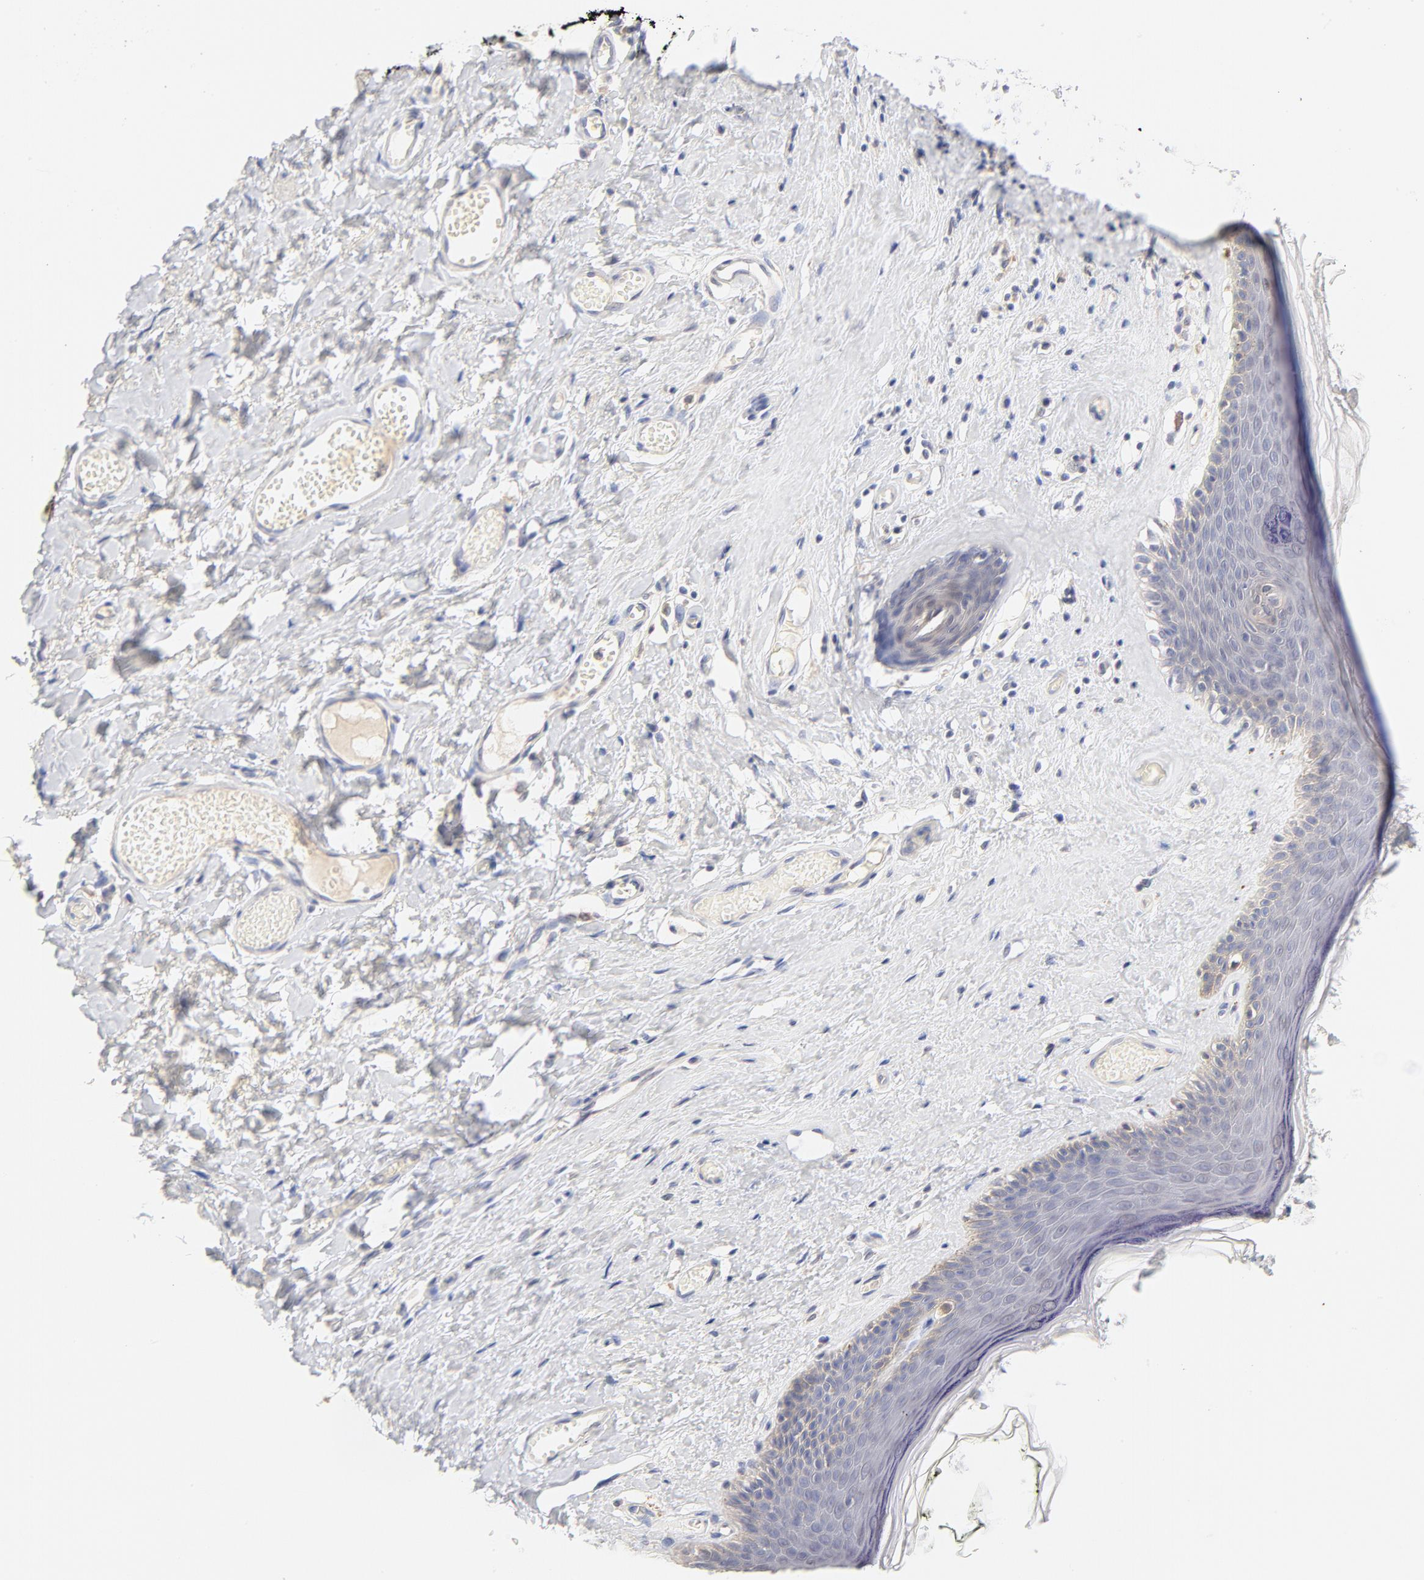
{"staining": {"intensity": "negative", "quantity": "none", "location": "none"}, "tissue": "skin", "cell_type": "Epidermal cells", "image_type": "normal", "snomed": [{"axis": "morphology", "description": "Normal tissue, NOS"}, {"axis": "morphology", "description": "Inflammation, NOS"}, {"axis": "topography", "description": "Vulva"}], "caption": "Epidermal cells show no significant protein staining in normal skin. (DAB (3,3'-diaminobenzidine) IHC visualized using brightfield microscopy, high magnification).", "gene": "MTERF2", "patient": {"sex": "female", "age": 84}}